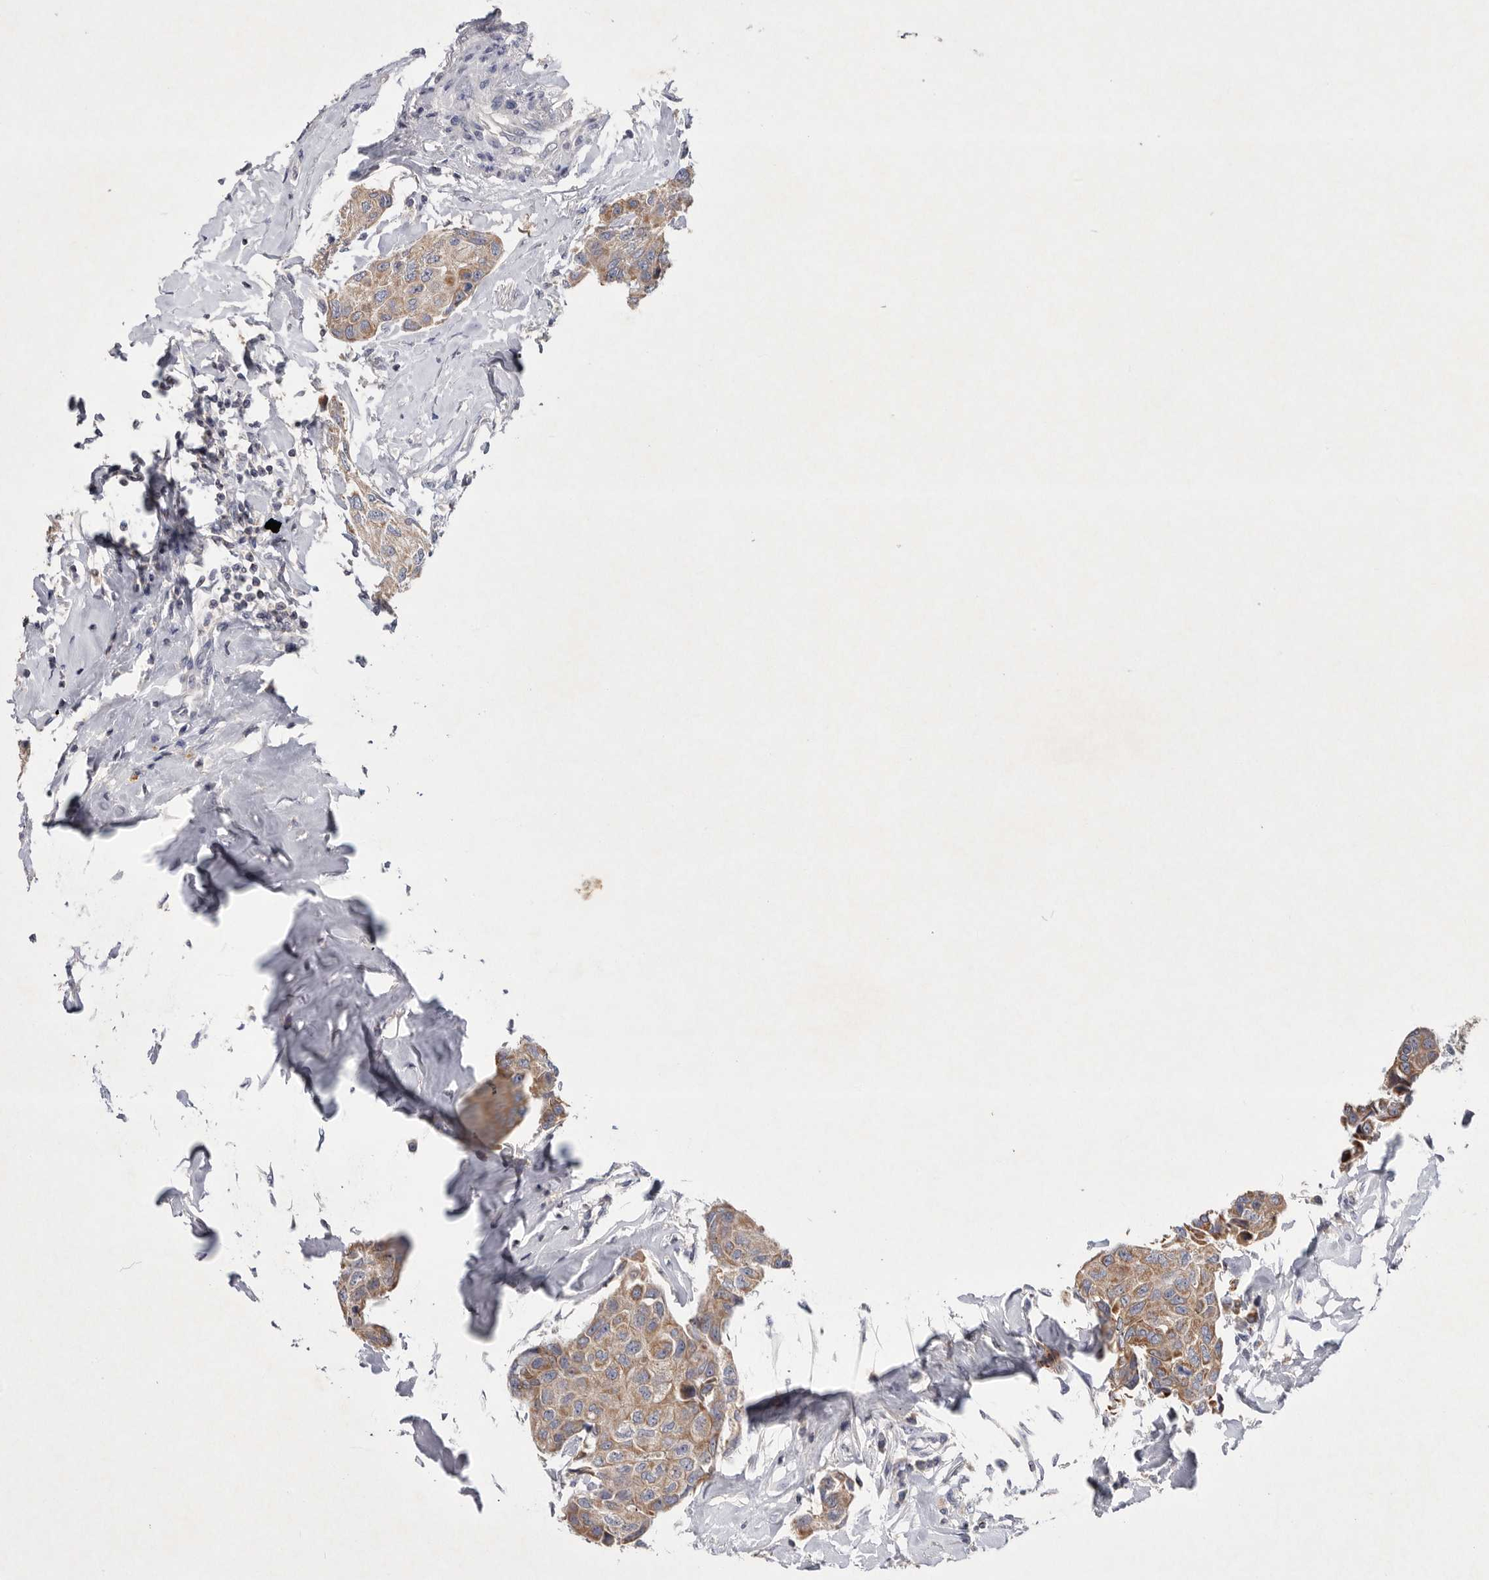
{"staining": {"intensity": "moderate", "quantity": "25%-75%", "location": "cytoplasmic/membranous"}, "tissue": "breast cancer", "cell_type": "Tumor cells", "image_type": "cancer", "snomed": [{"axis": "morphology", "description": "Duct carcinoma"}, {"axis": "topography", "description": "Breast"}], "caption": "Breast infiltrating ductal carcinoma tissue exhibits moderate cytoplasmic/membranous staining in approximately 25%-75% of tumor cells, visualized by immunohistochemistry. (DAB (3,3'-diaminobenzidine) = brown stain, brightfield microscopy at high magnification).", "gene": "TNFSF14", "patient": {"sex": "female", "age": 80}}